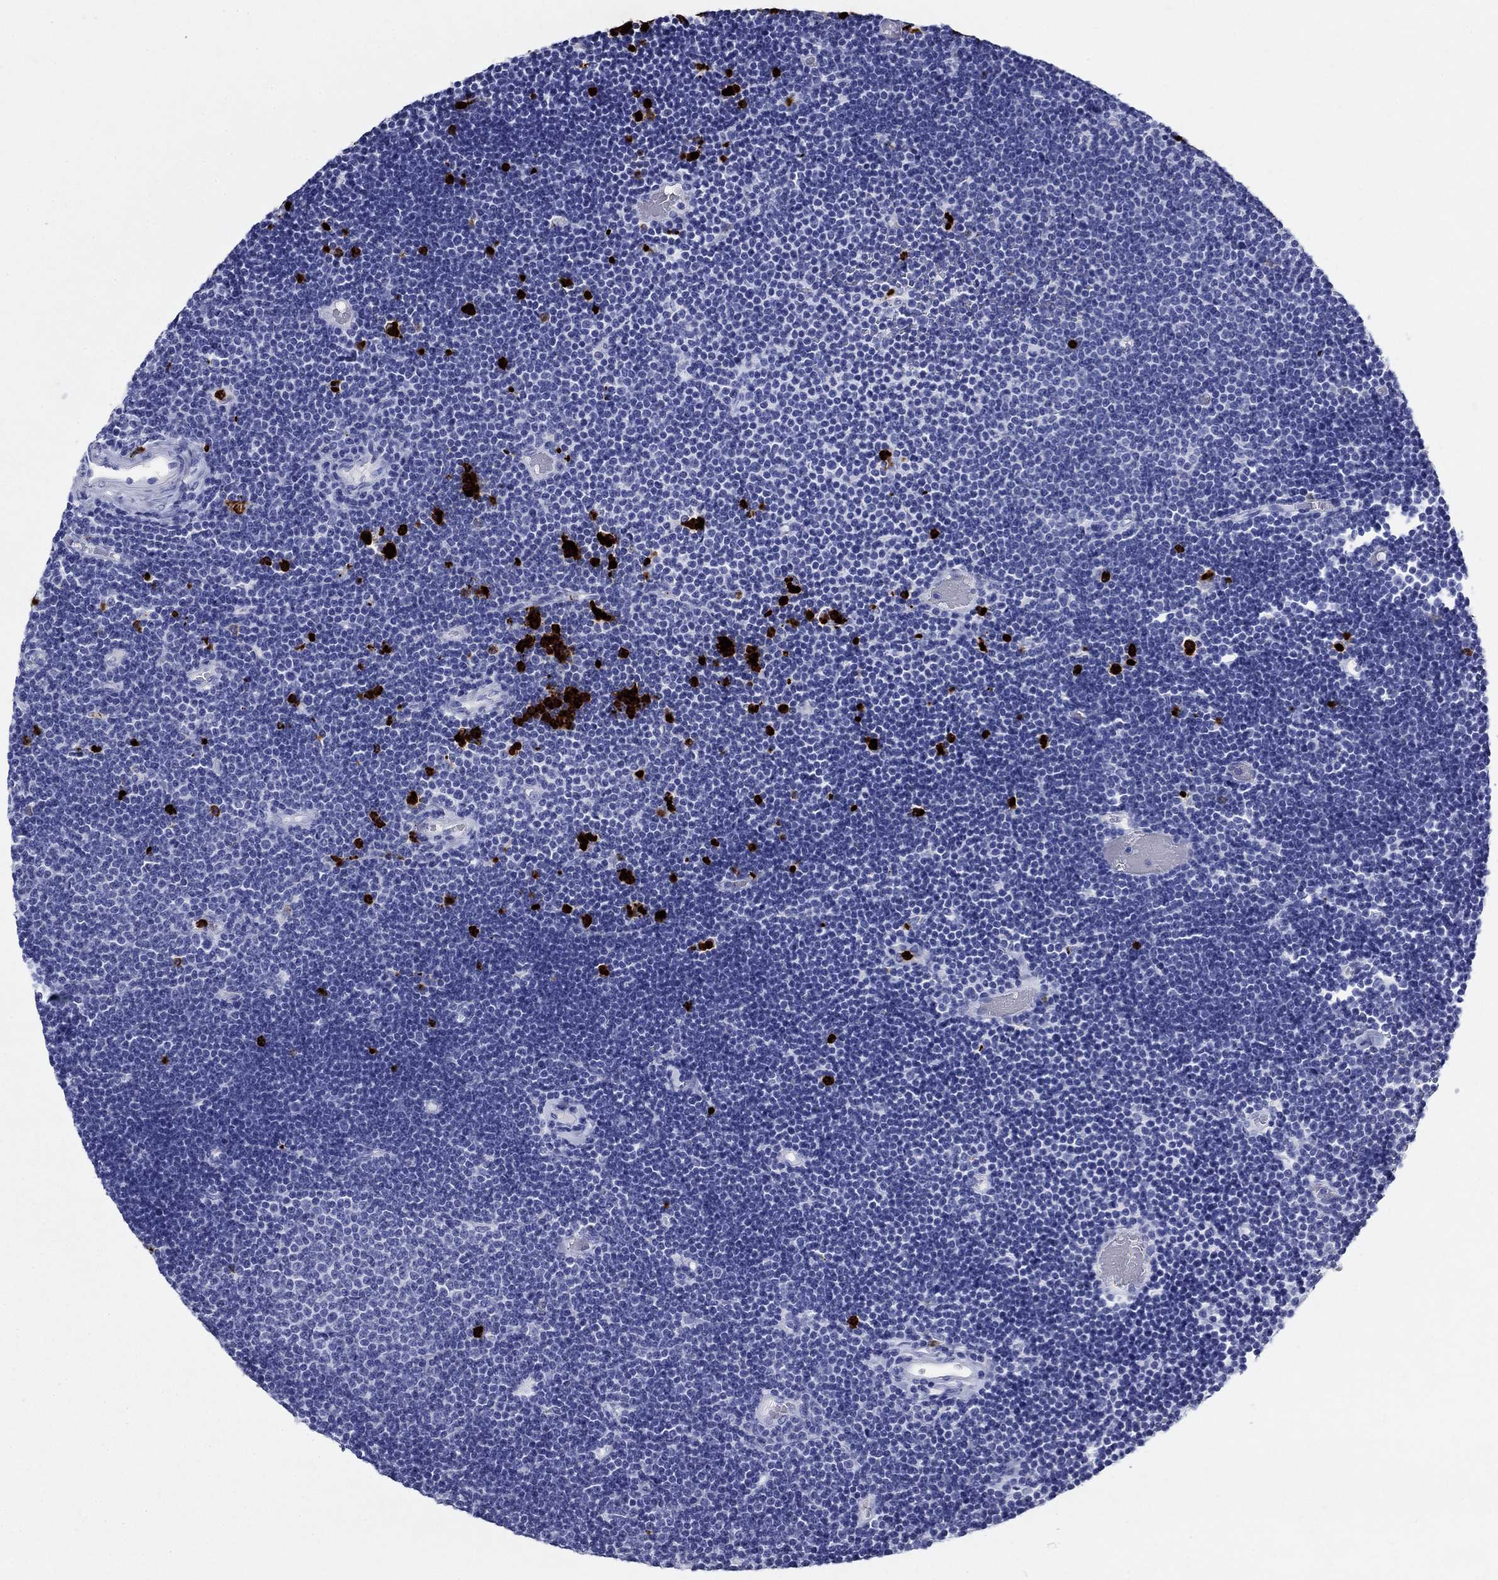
{"staining": {"intensity": "negative", "quantity": "none", "location": "none"}, "tissue": "lymphoma", "cell_type": "Tumor cells", "image_type": "cancer", "snomed": [{"axis": "morphology", "description": "Malignant lymphoma, non-Hodgkin's type, Low grade"}, {"axis": "topography", "description": "Brain"}], "caption": "This is an IHC micrograph of human lymphoma. There is no expression in tumor cells.", "gene": "AZU1", "patient": {"sex": "female", "age": 66}}